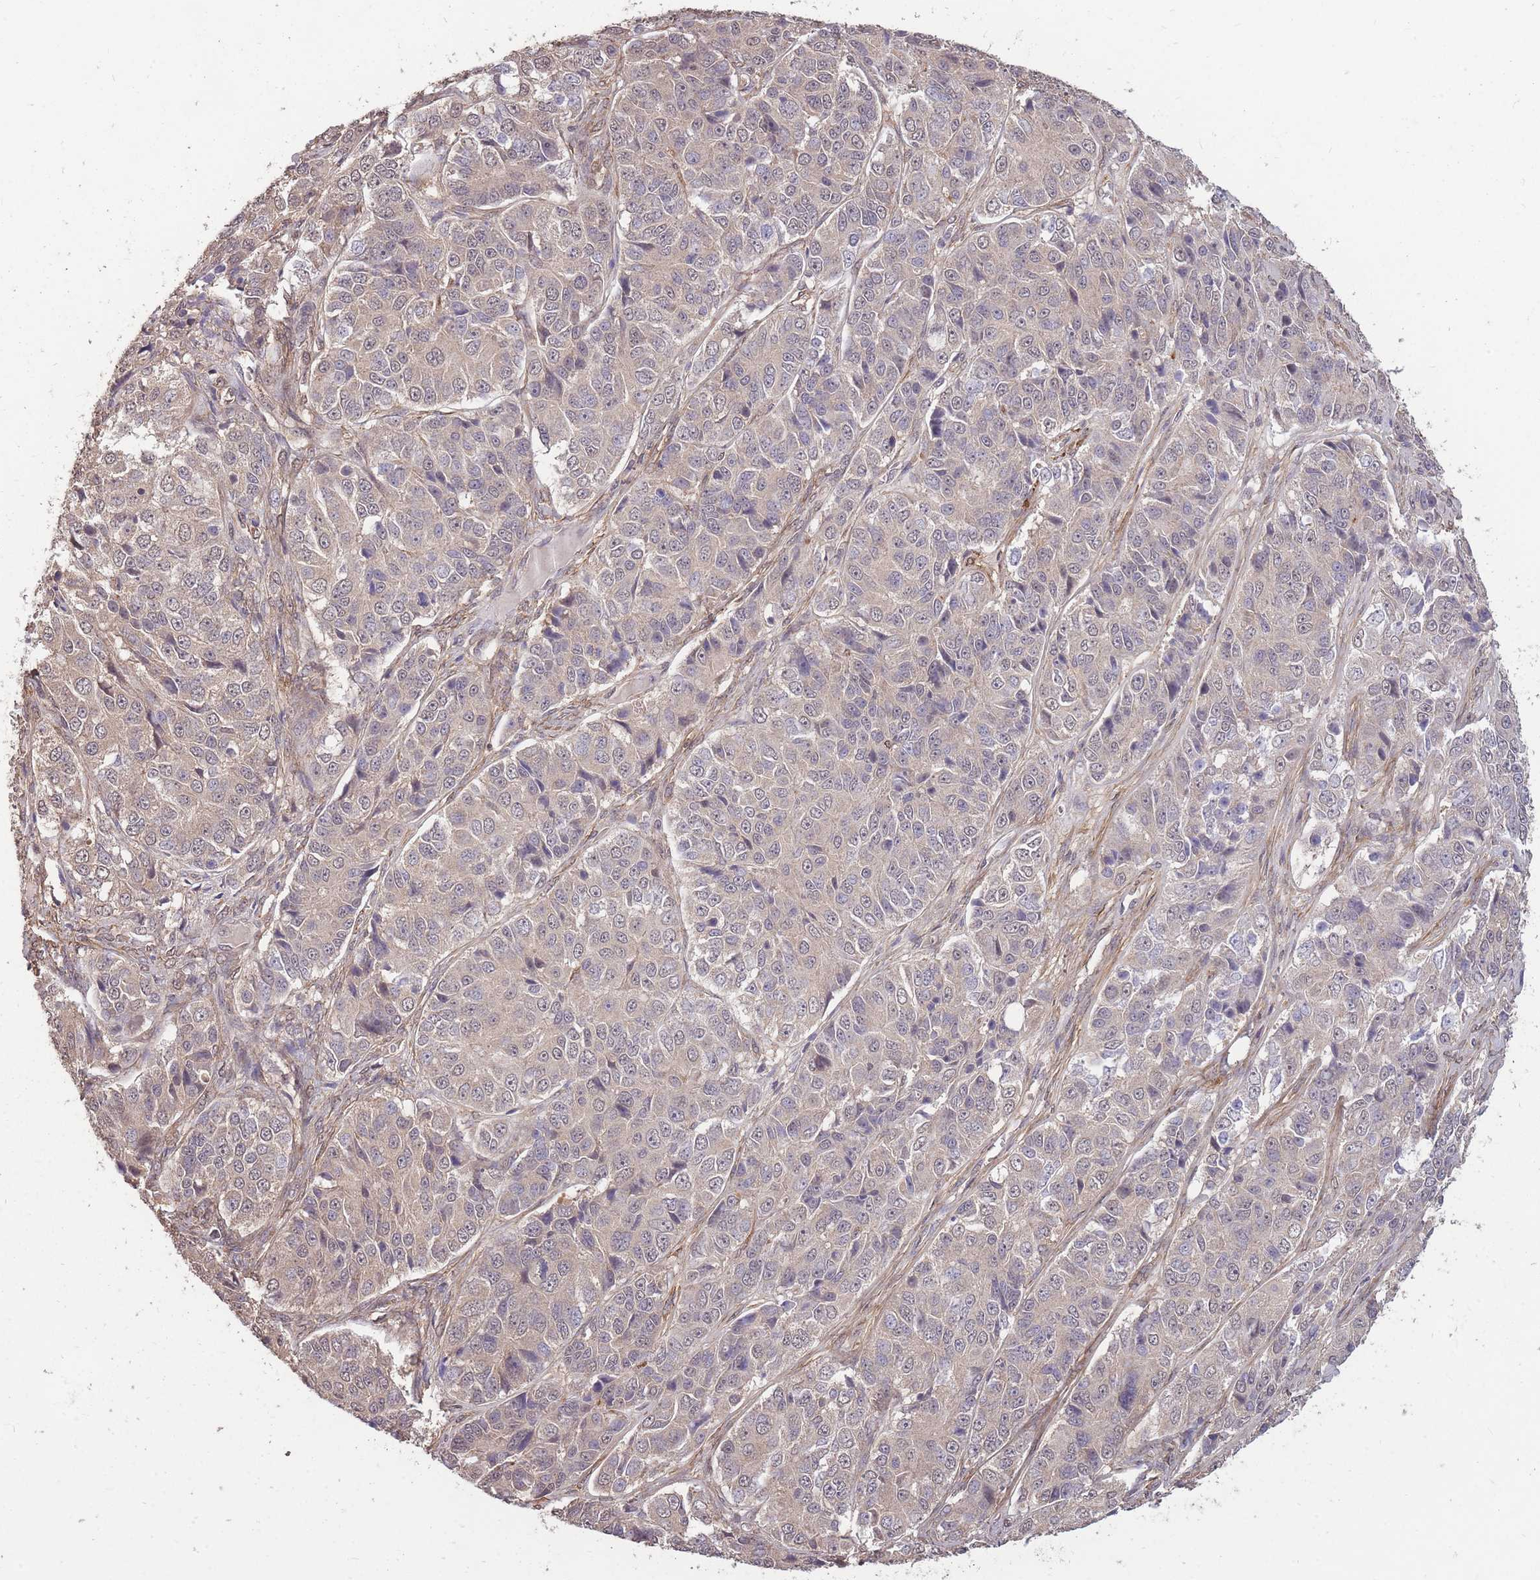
{"staining": {"intensity": "negative", "quantity": "none", "location": "none"}, "tissue": "ovarian cancer", "cell_type": "Tumor cells", "image_type": "cancer", "snomed": [{"axis": "morphology", "description": "Carcinoma, endometroid"}, {"axis": "topography", "description": "Ovary"}], "caption": "Immunohistochemistry (IHC) photomicrograph of neoplastic tissue: endometroid carcinoma (ovarian) stained with DAB reveals no significant protein positivity in tumor cells.", "gene": "DYNC1LI2", "patient": {"sex": "female", "age": 51}}